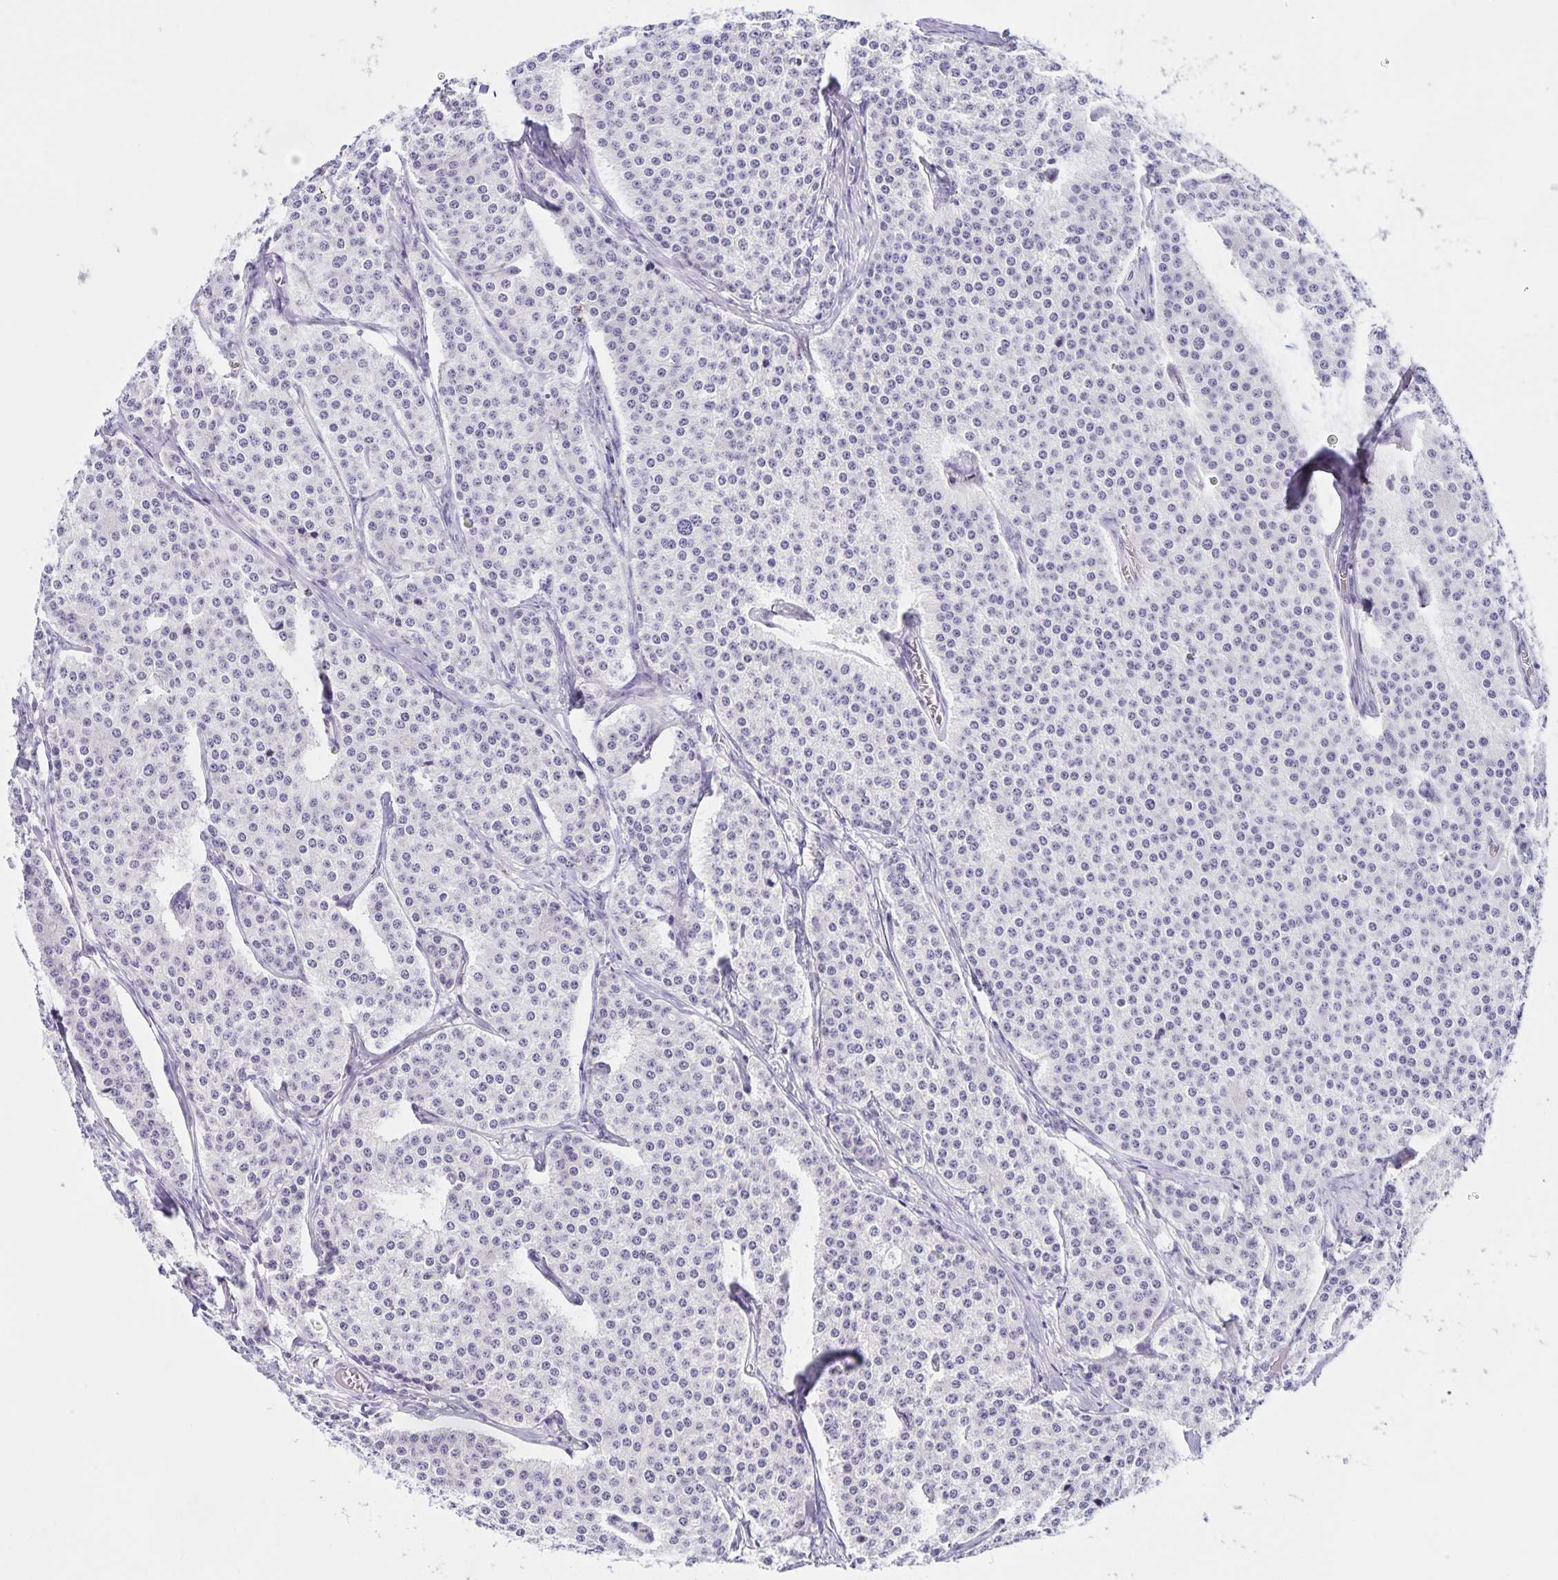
{"staining": {"intensity": "negative", "quantity": "none", "location": "none"}, "tissue": "carcinoid", "cell_type": "Tumor cells", "image_type": "cancer", "snomed": [{"axis": "morphology", "description": "Carcinoid, malignant, NOS"}, {"axis": "topography", "description": "Small intestine"}], "caption": "Immunohistochemical staining of carcinoid demonstrates no significant expression in tumor cells.", "gene": "FAM170A", "patient": {"sex": "female", "age": 64}}